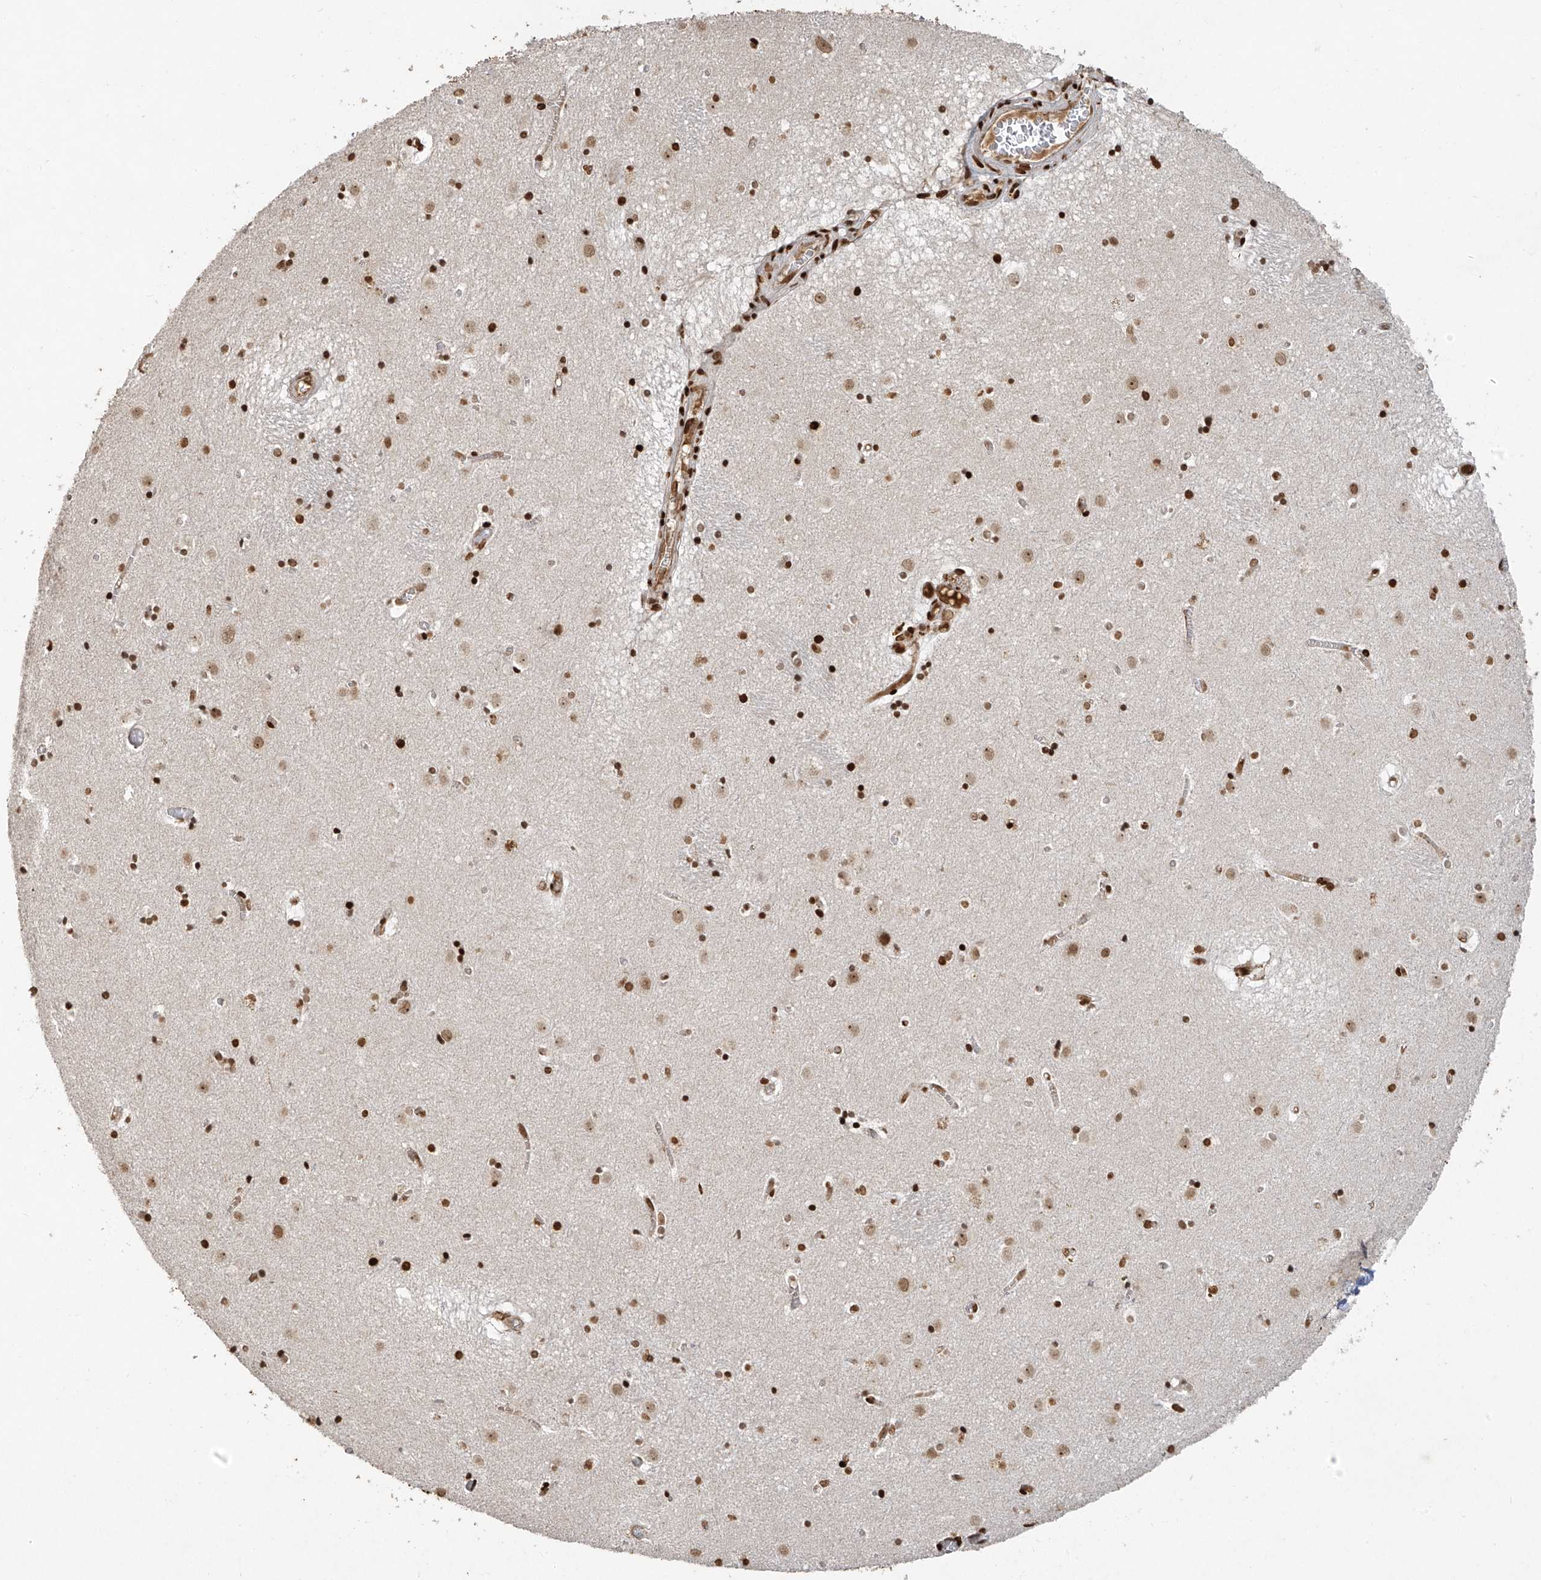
{"staining": {"intensity": "strong", "quantity": ">75%", "location": "nuclear"}, "tissue": "caudate", "cell_type": "Glial cells", "image_type": "normal", "snomed": [{"axis": "morphology", "description": "Normal tissue, NOS"}, {"axis": "topography", "description": "Lateral ventricle wall"}], "caption": "Protein staining demonstrates strong nuclear expression in approximately >75% of glial cells in unremarkable caudate. The protein is stained brown, and the nuclei are stained in blue (DAB (3,3'-diaminobenzidine) IHC with brightfield microscopy, high magnification).", "gene": "ATRIP", "patient": {"sex": "male", "age": 70}}